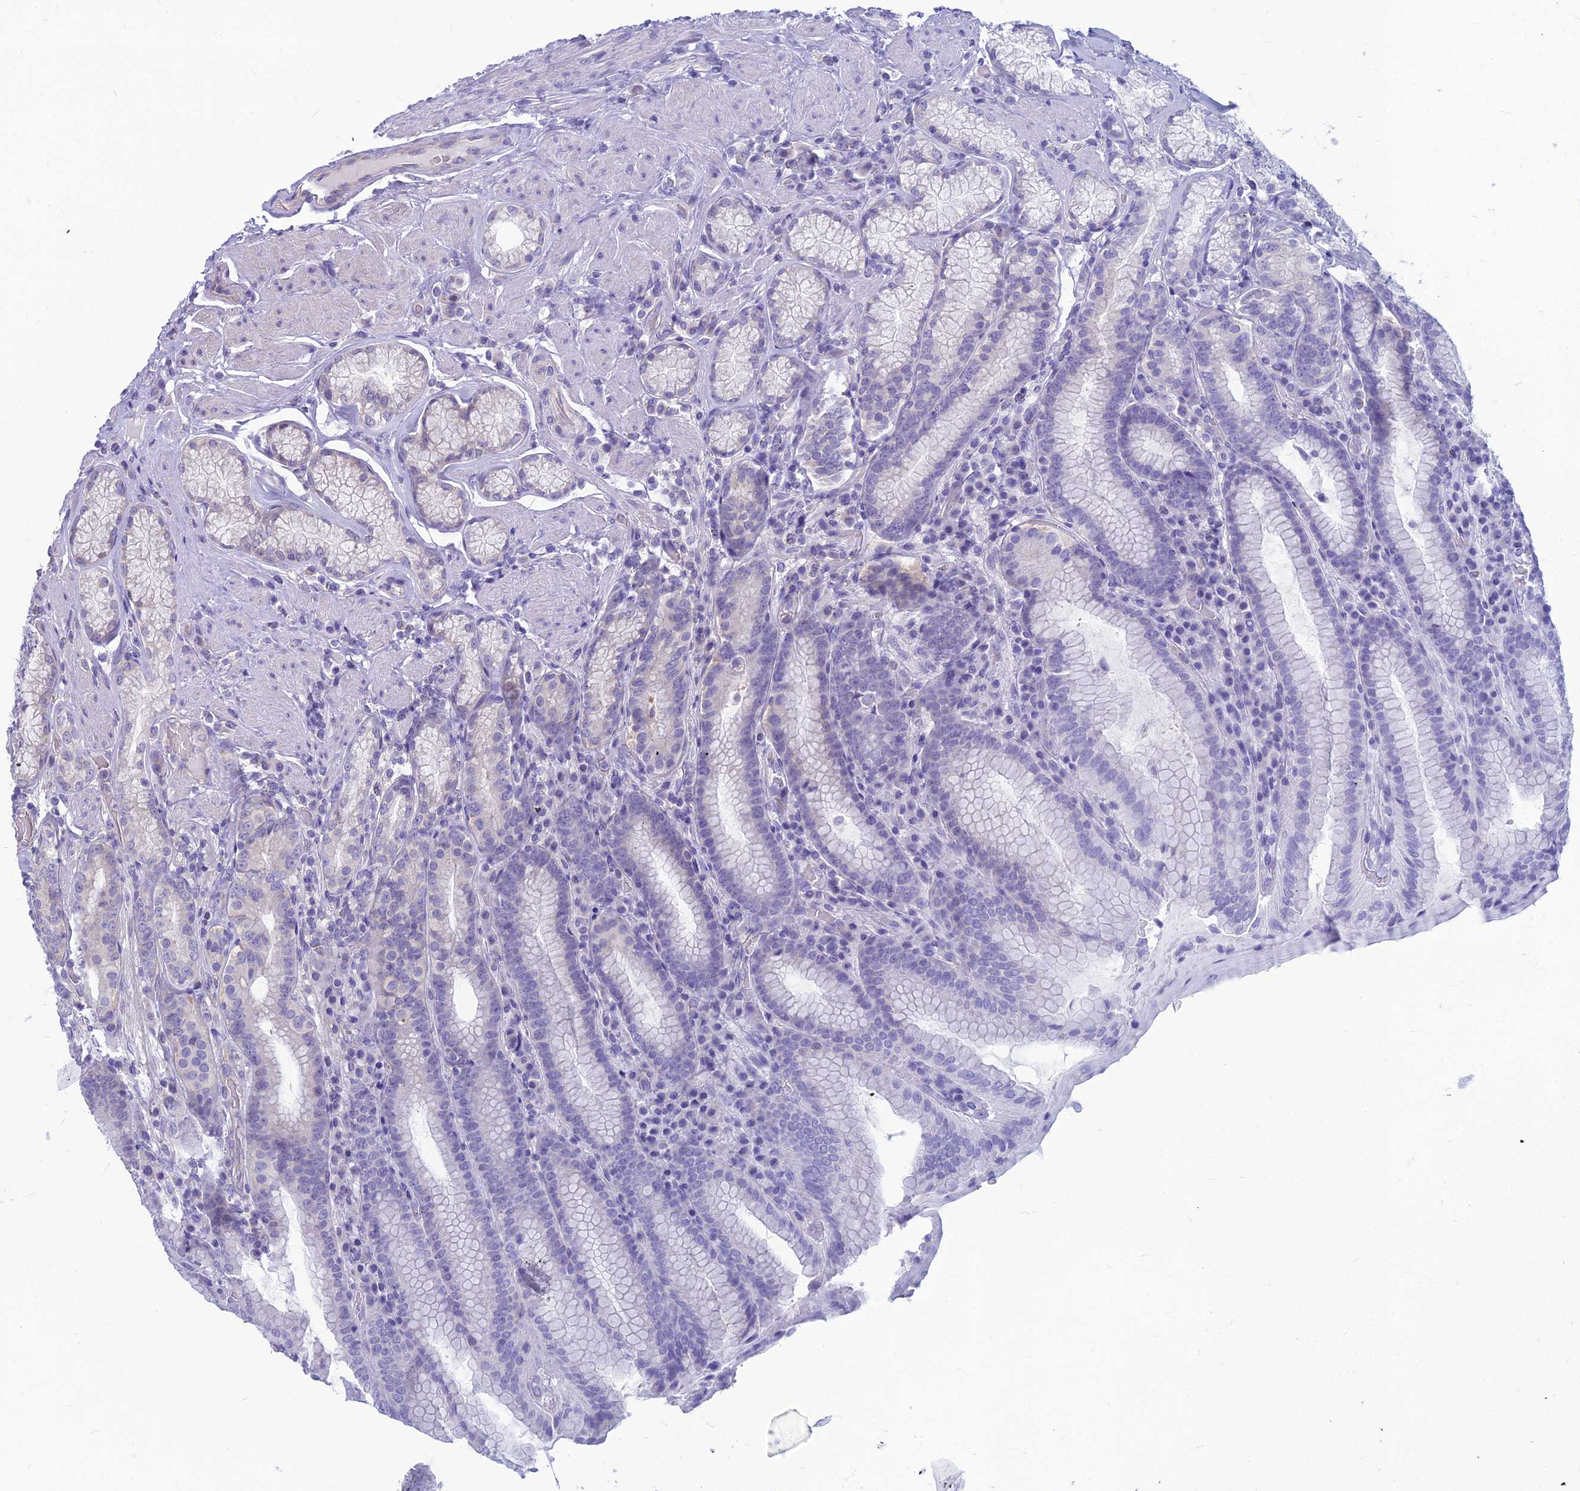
{"staining": {"intensity": "weak", "quantity": "<25%", "location": "cytoplasmic/membranous"}, "tissue": "stomach", "cell_type": "Glandular cells", "image_type": "normal", "snomed": [{"axis": "morphology", "description": "Normal tissue, NOS"}, {"axis": "topography", "description": "Stomach, upper"}, {"axis": "topography", "description": "Stomach, lower"}], "caption": "The immunohistochemistry photomicrograph has no significant positivity in glandular cells of stomach. The staining was performed using DAB to visualize the protein expression in brown, while the nuclei were stained in blue with hematoxylin (Magnification: 20x).", "gene": "MFSD8", "patient": {"sex": "female", "age": 76}}